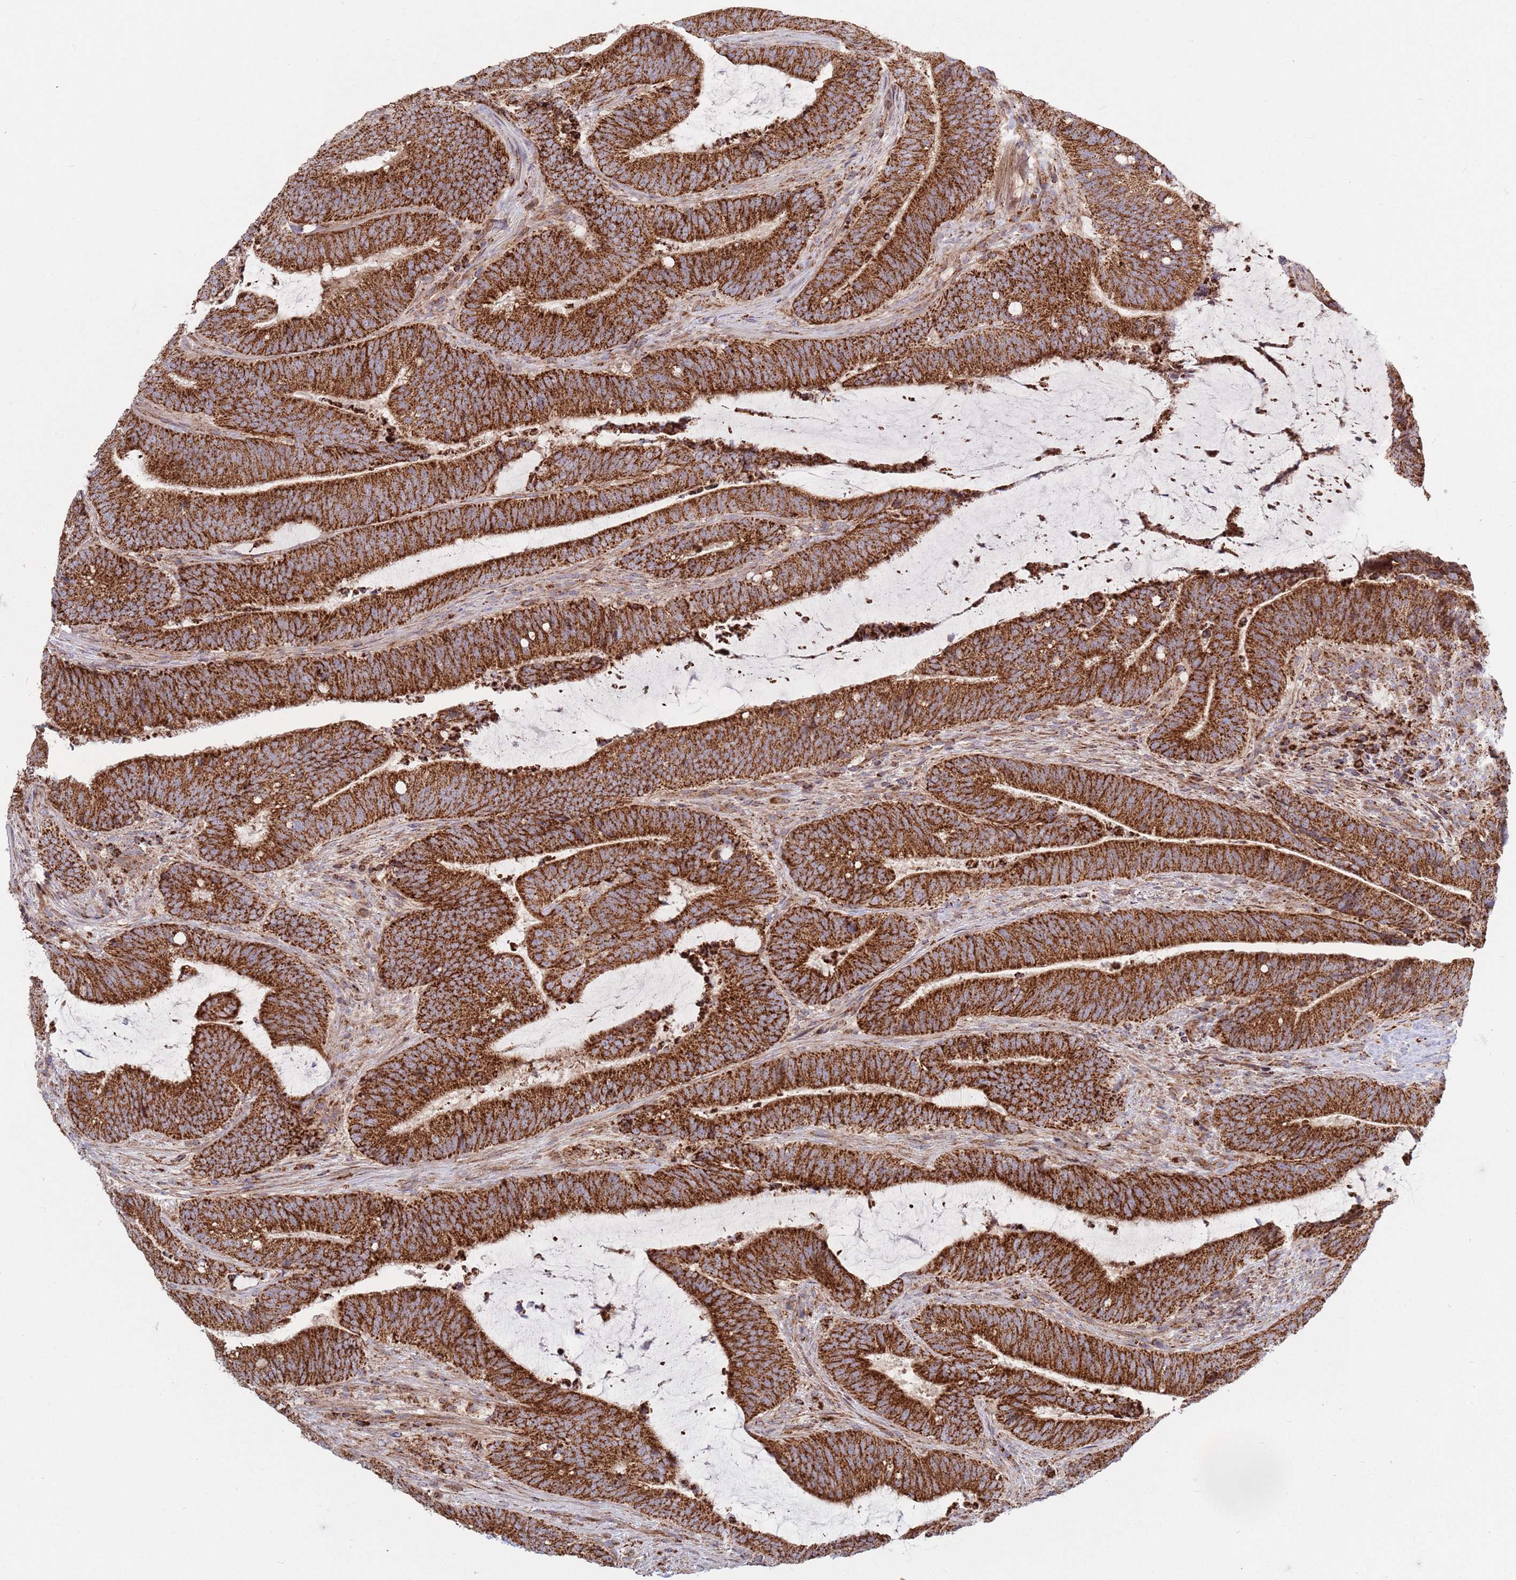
{"staining": {"intensity": "strong", "quantity": ">75%", "location": "cytoplasmic/membranous"}, "tissue": "colorectal cancer", "cell_type": "Tumor cells", "image_type": "cancer", "snomed": [{"axis": "morphology", "description": "Adenocarcinoma, NOS"}, {"axis": "topography", "description": "Colon"}], "caption": "High-power microscopy captured an IHC micrograph of colorectal adenocarcinoma, revealing strong cytoplasmic/membranous expression in approximately >75% of tumor cells. Using DAB (3,3'-diaminobenzidine) (brown) and hematoxylin (blue) stains, captured at high magnification using brightfield microscopy.", "gene": "ATP5PD", "patient": {"sex": "female", "age": 43}}